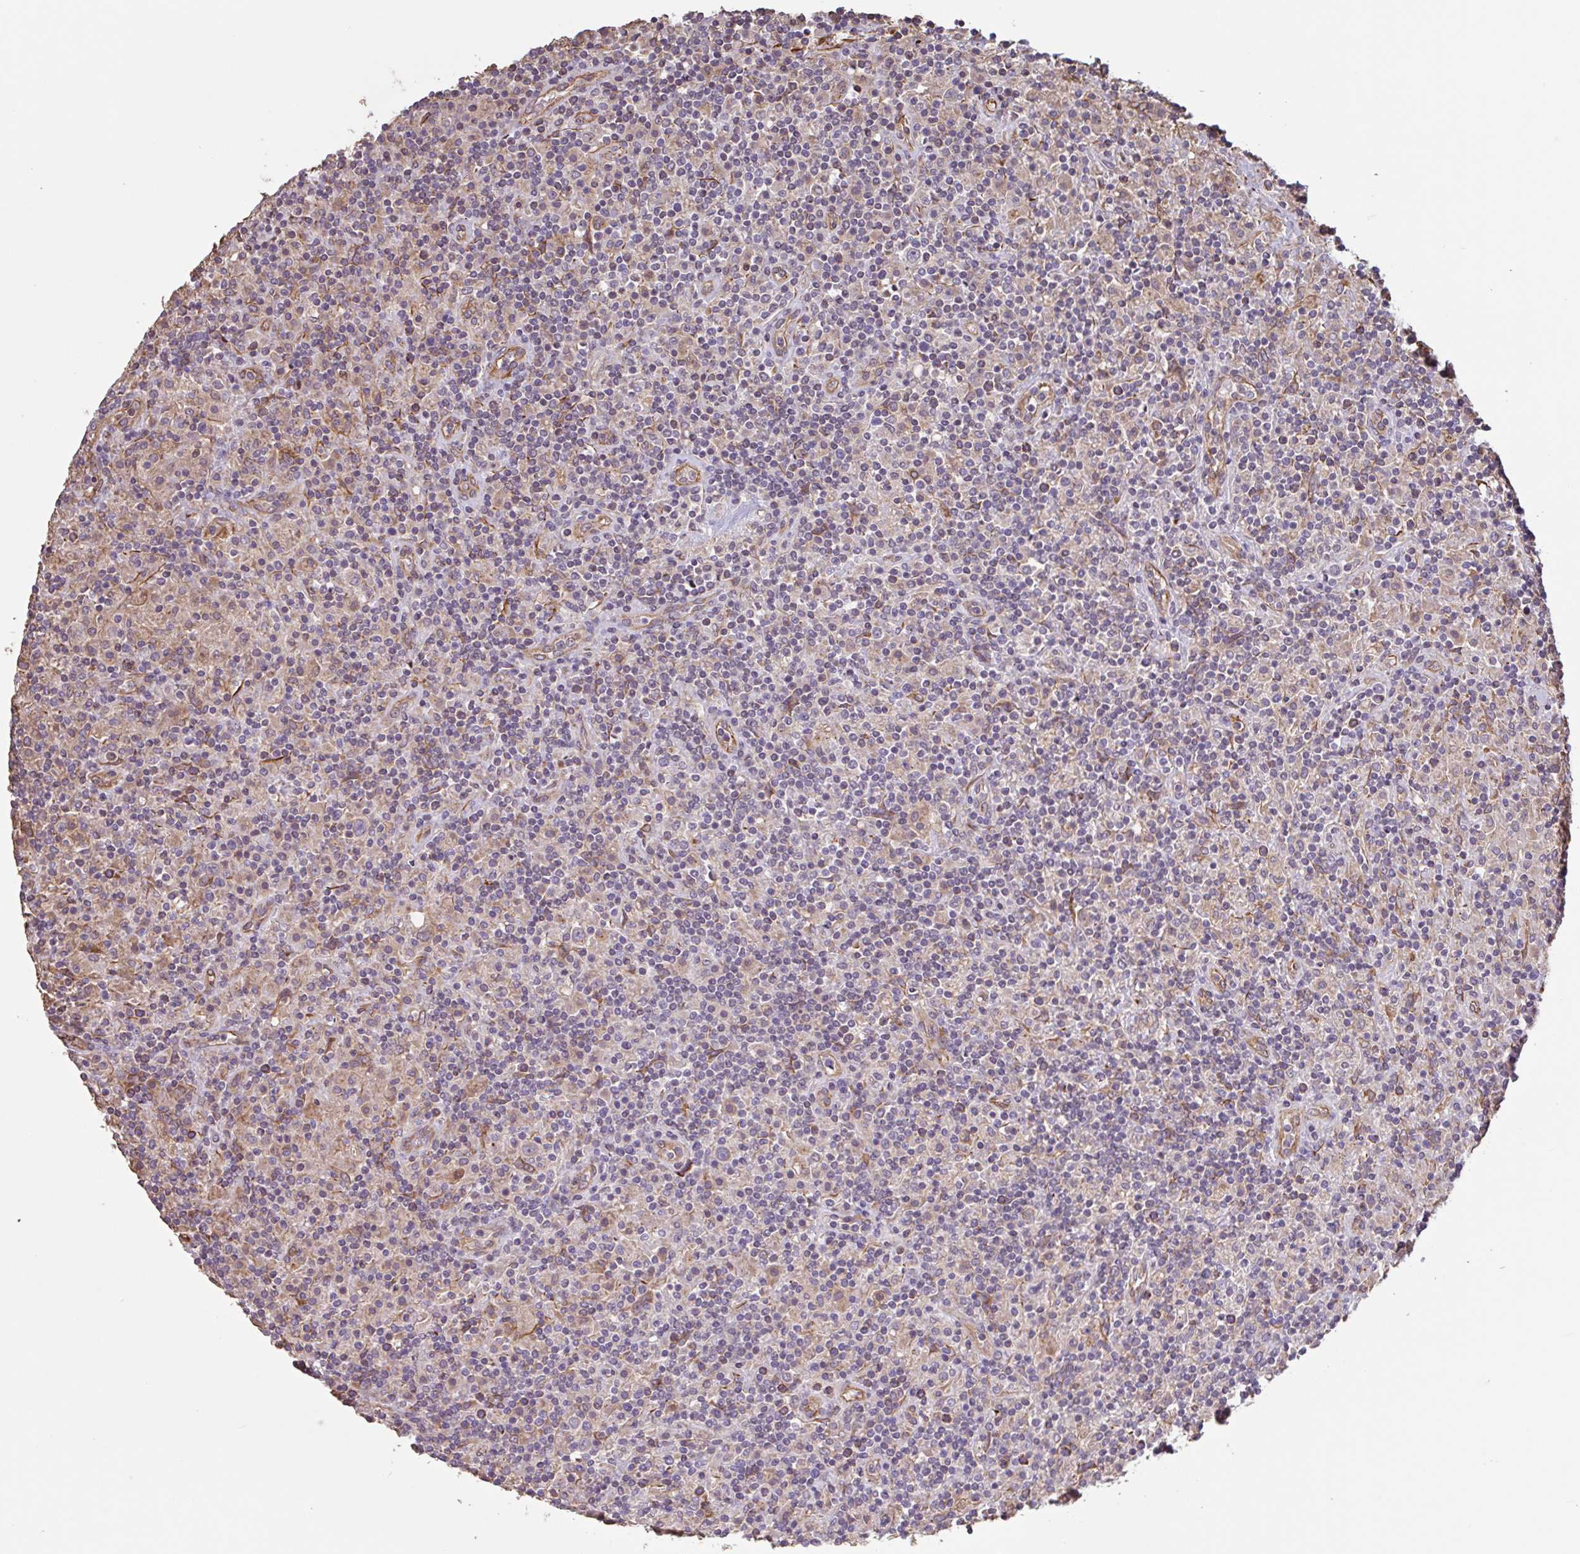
{"staining": {"intensity": "weak", "quantity": "<25%", "location": "cytoplasmic/membranous"}, "tissue": "lymphoma", "cell_type": "Tumor cells", "image_type": "cancer", "snomed": [{"axis": "morphology", "description": "Hodgkin's disease, NOS"}, {"axis": "topography", "description": "Lymph node"}], "caption": "DAB (3,3'-diaminobenzidine) immunohistochemical staining of human lymphoma exhibits no significant positivity in tumor cells. The staining is performed using DAB (3,3'-diaminobenzidine) brown chromogen with nuclei counter-stained in using hematoxylin.", "gene": "ZNF790", "patient": {"sex": "male", "age": 70}}